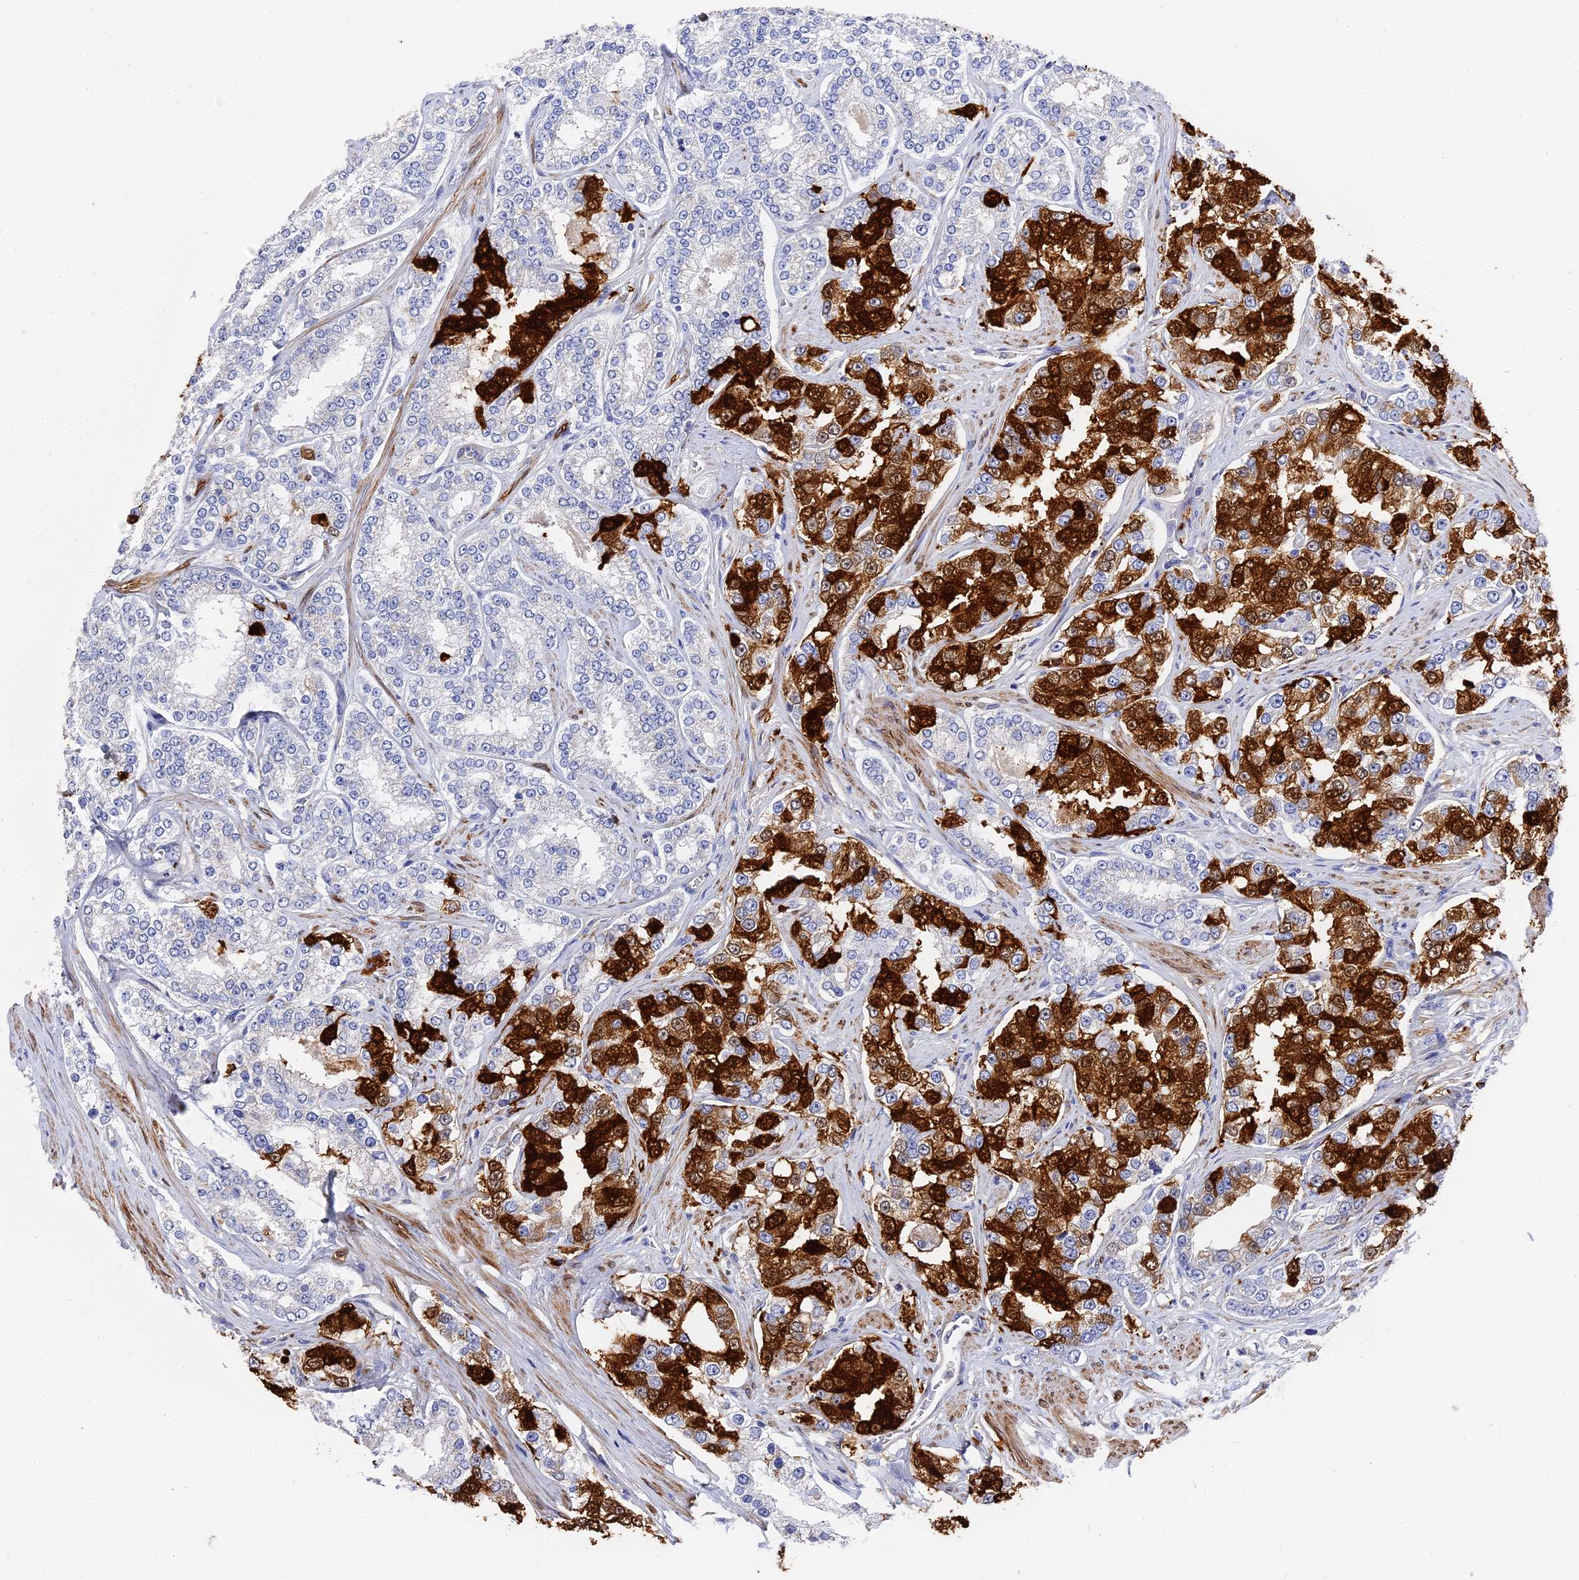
{"staining": {"intensity": "strong", "quantity": "25%-75%", "location": "cytoplasmic/membranous,nuclear"}, "tissue": "prostate cancer", "cell_type": "Tumor cells", "image_type": "cancer", "snomed": [{"axis": "morphology", "description": "Normal tissue, NOS"}, {"axis": "morphology", "description": "Adenocarcinoma, High grade"}, {"axis": "topography", "description": "Prostate"}], "caption": "Human adenocarcinoma (high-grade) (prostate) stained with a protein marker exhibits strong staining in tumor cells.", "gene": "CCDC113", "patient": {"sex": "male", "age": 83}}